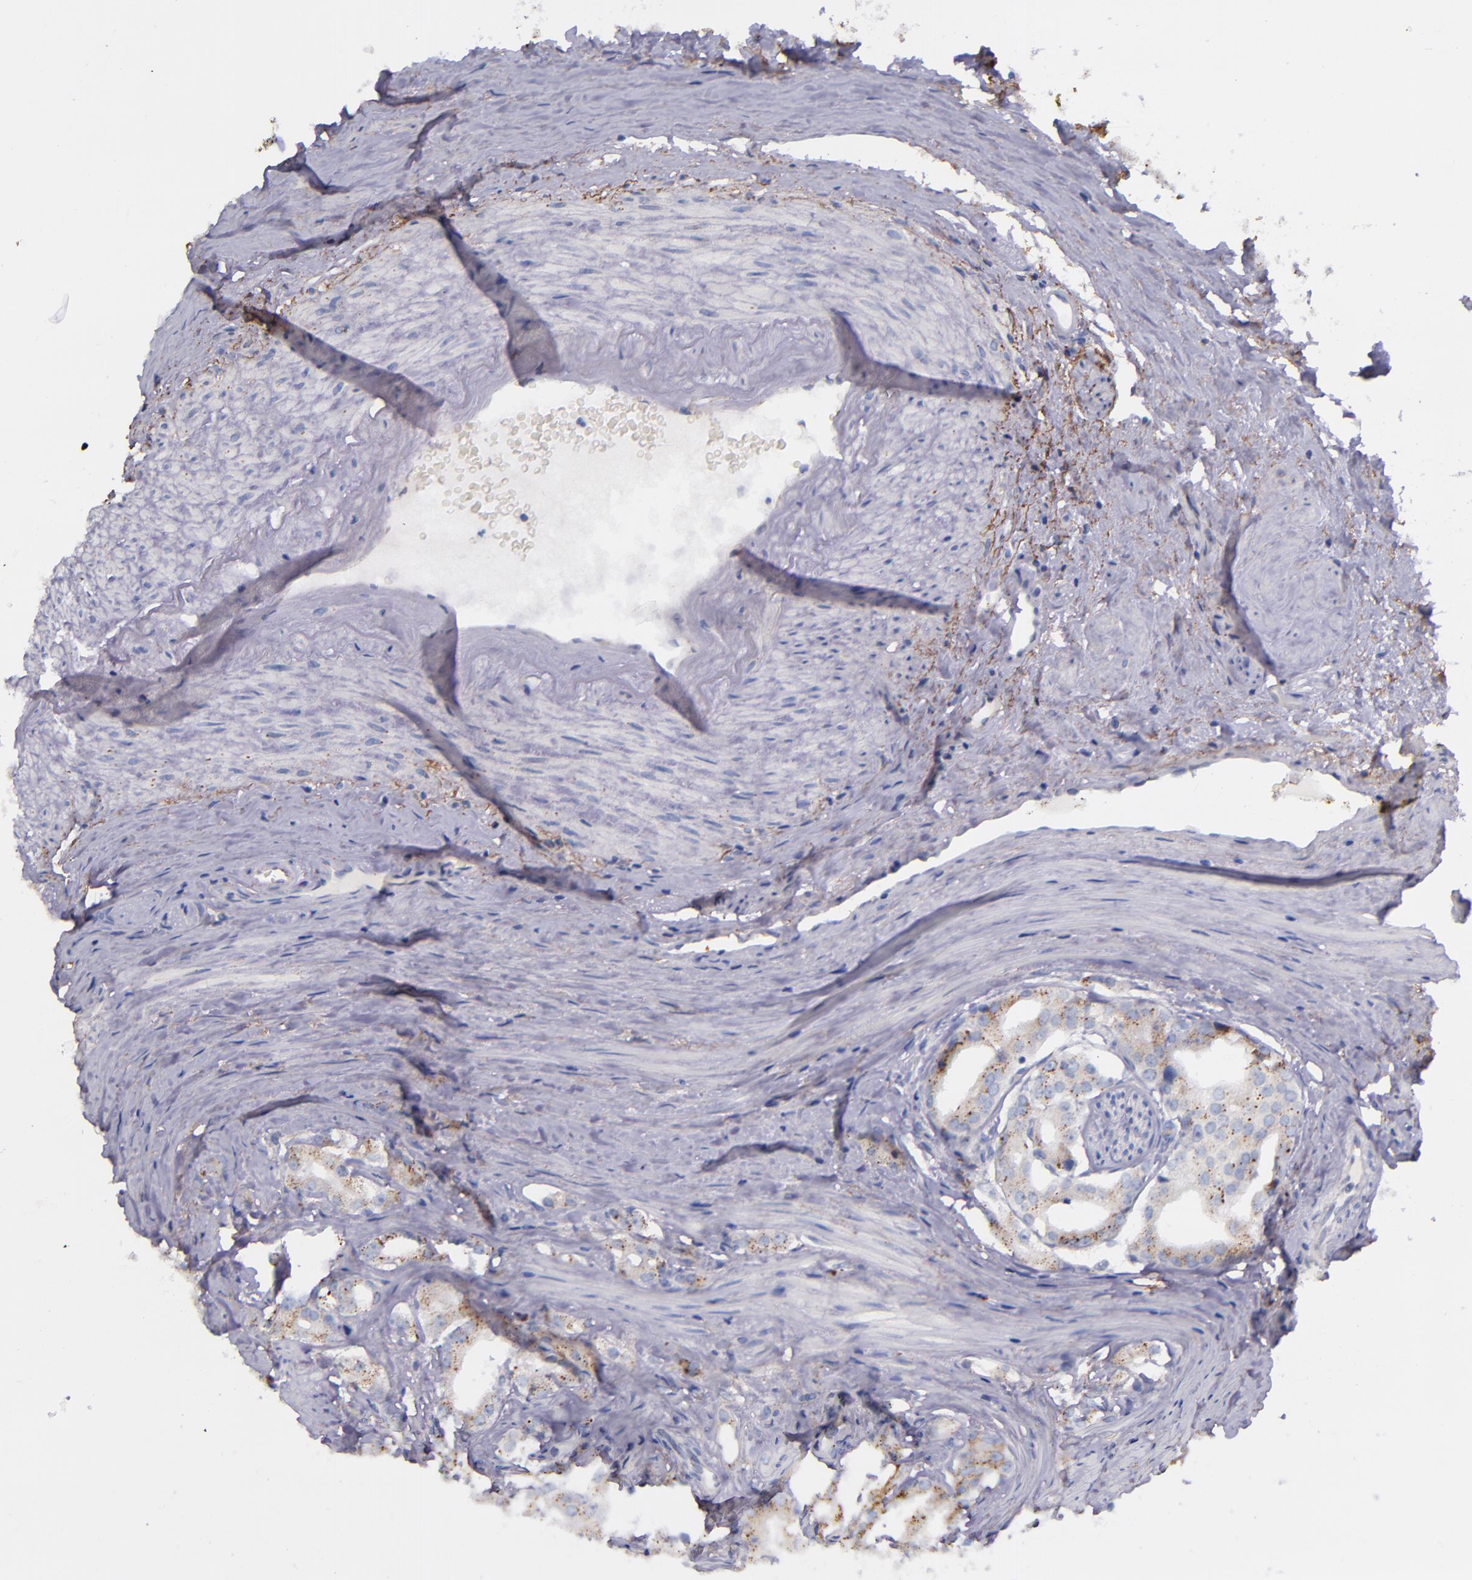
{"staining": {"intensity": "moderate", "quantity": ">75%", "location": "cytoplasmic/membranous"}, "tissue": "prostate cancer", "cell_type": "Tumor cells", "image_type": "cancer", "snomed": [{"axis": "morphology", "description": "Adenocarcinoma, High grade"}, {"axis": "topography", "description": "Prostate"}], "caption": "Prostate cancer was stained to show a protein in brown. There is medium levels of moderate cytoplasmic/membranous staining in about >75% of tumor cells. (IHC, brightfield microscopy, high magnification).", "gene": "IVL", "patient": {"sex": "male", "age": 68}}